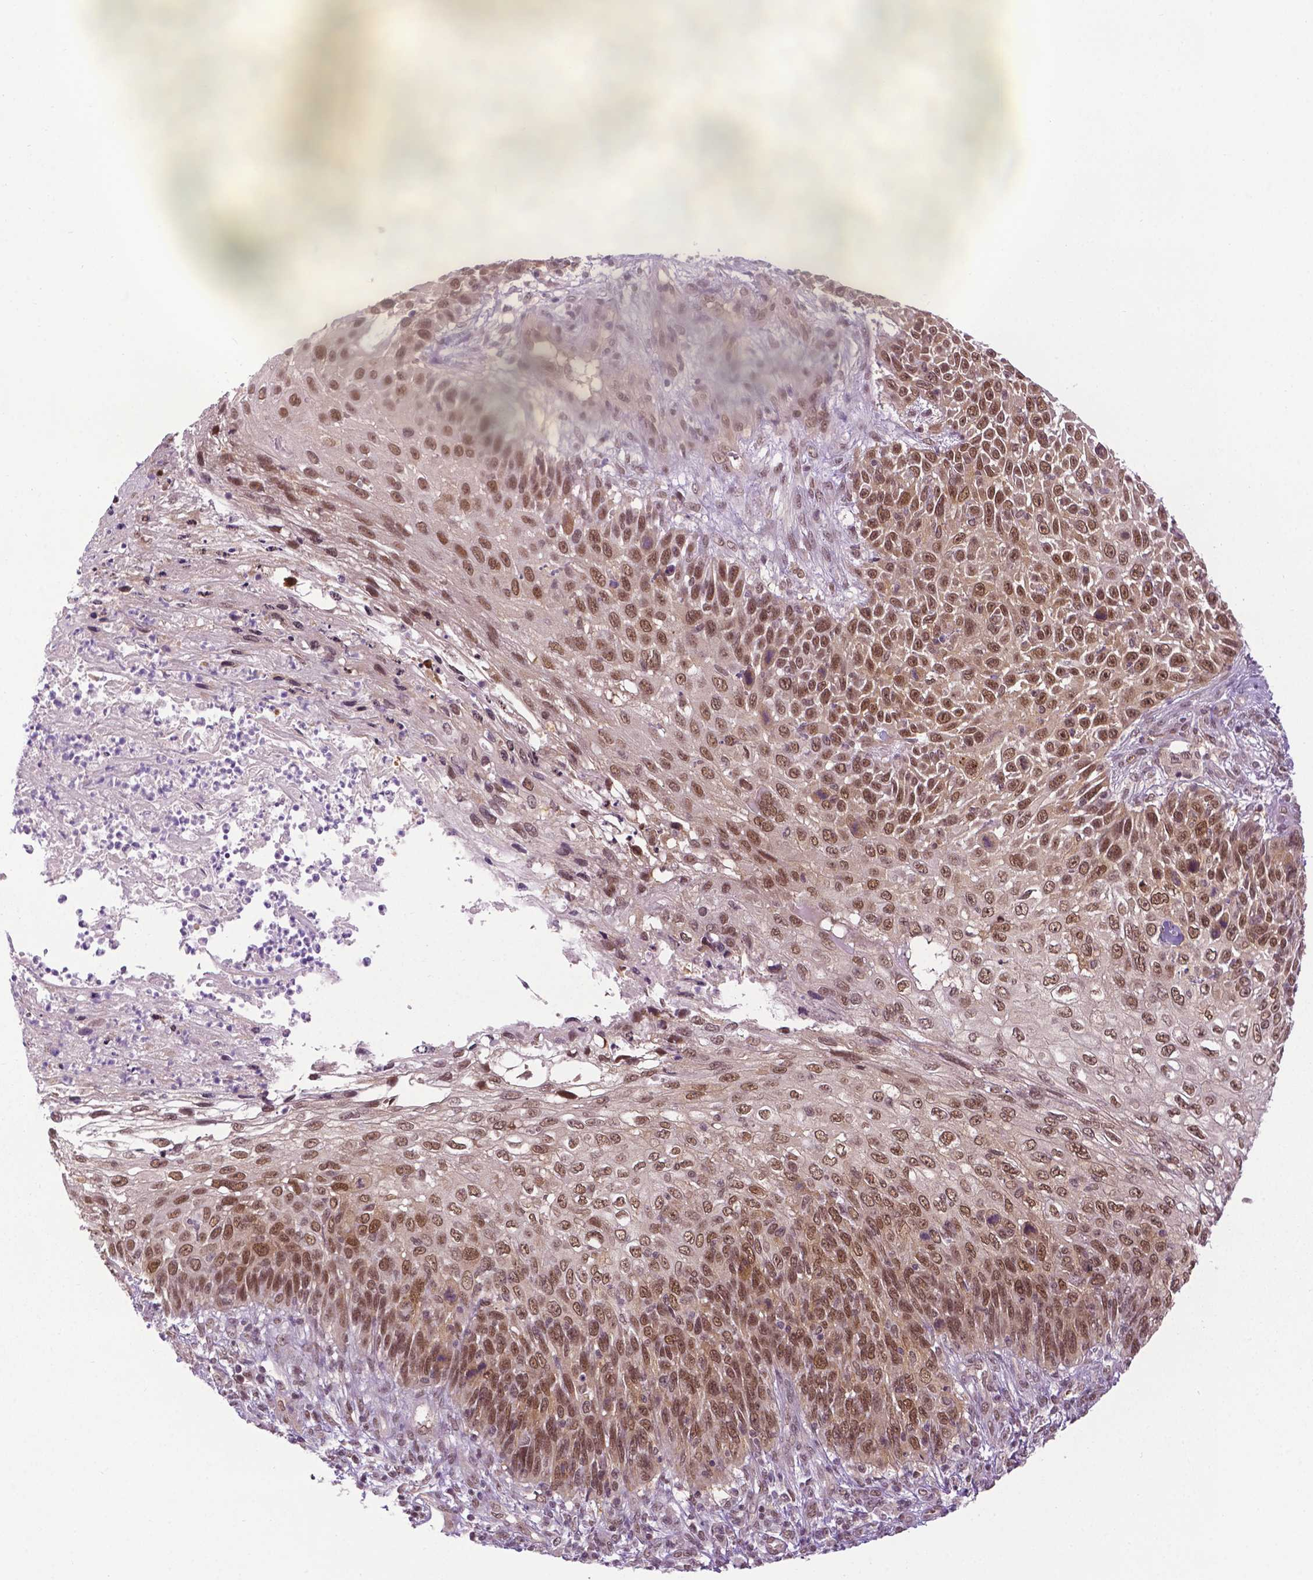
{"staining": {"intensity": "moderate", "quantity": ">75%", "location": "nuclear"}, "tissue": "skin cancer", "cell_type": "Tumor cells", "image_type": "cancer", "snomed": [{"axis": "morphology", "description": "Squamous cell carcinoma, NOS"}, {"axis": "topography", "description": "Skin"}], "caption": "Approximately >75% of tumor cells in human skin cancer (squamous cell carcinoma) show moderate nuclear protein positivity as visualized by brown immunohistochemical staining.", "gene": "UBQLN4", "patient": {"sex": "male", "age": 92}}